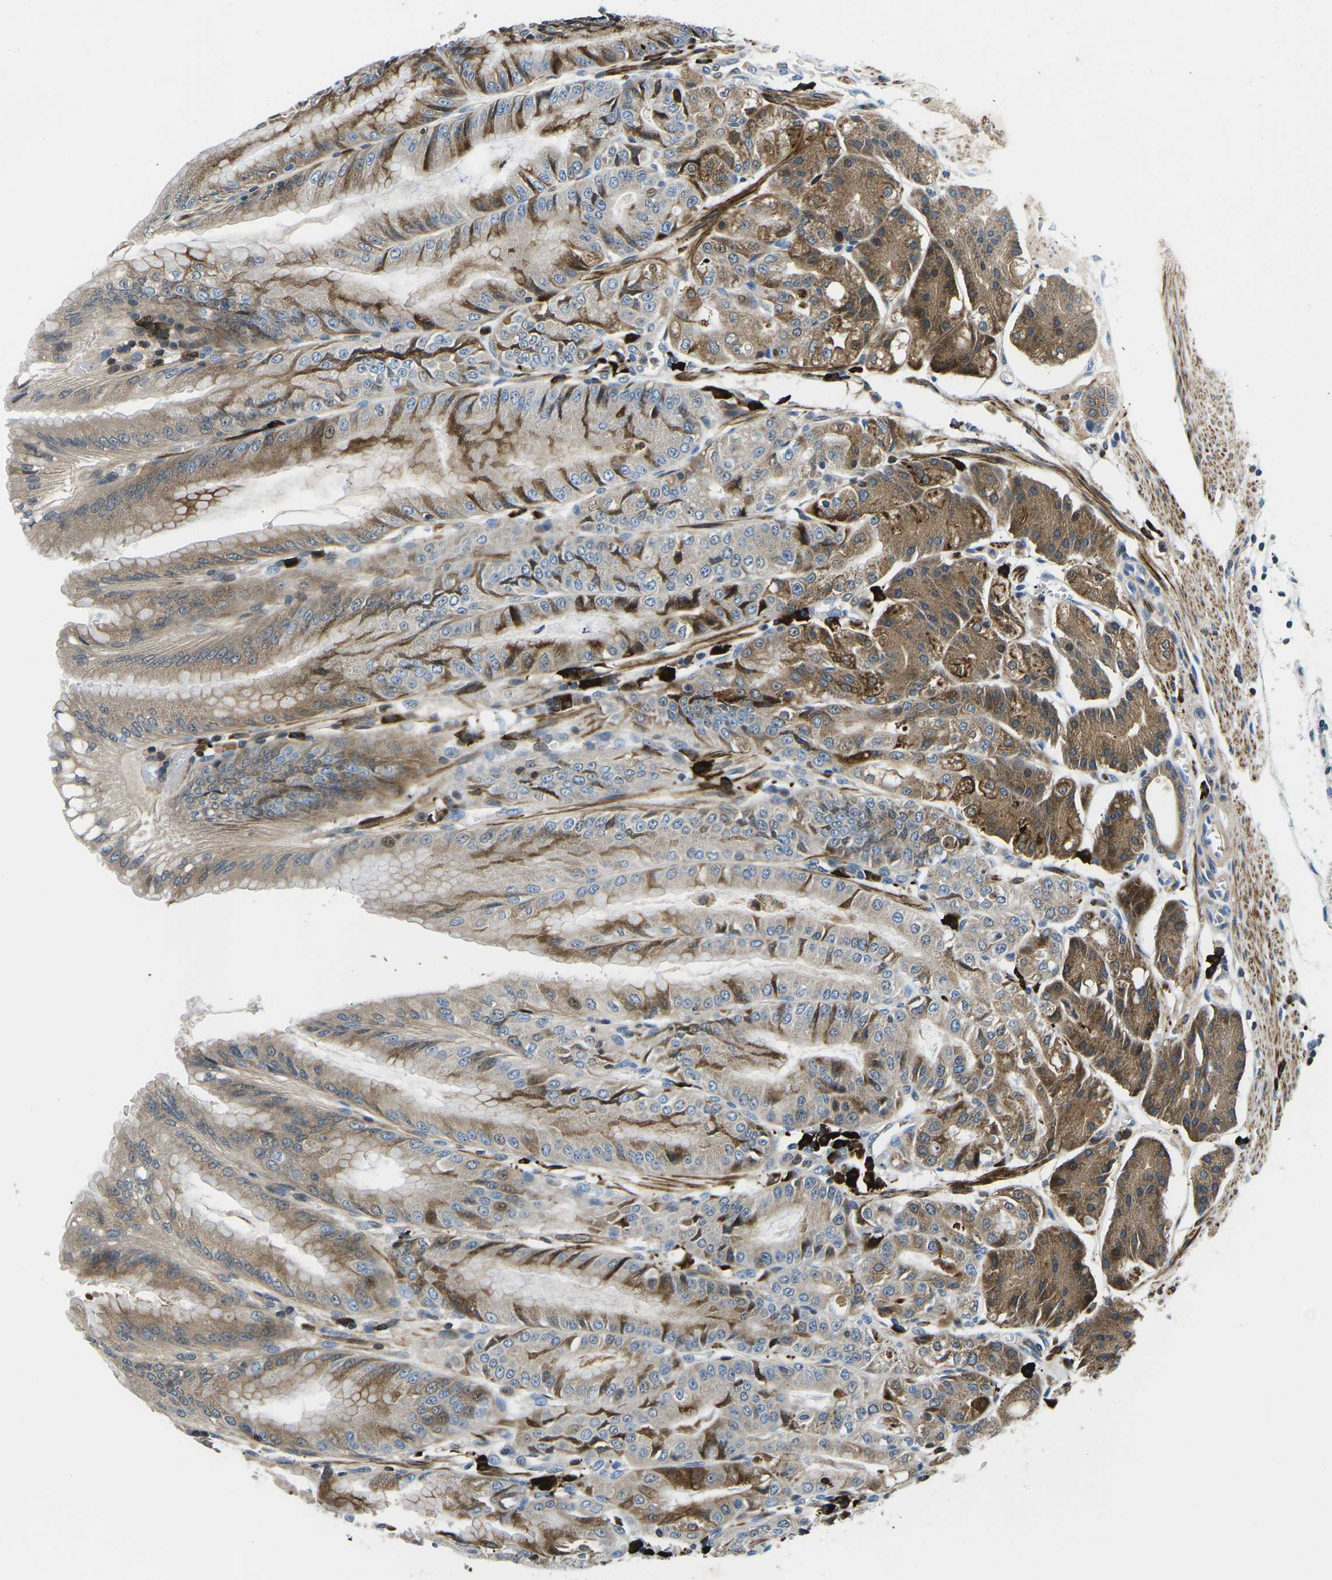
{"staining": {"intensity": "moderate", "quantity": ">75%", "location": "cytoplasmic/membranous"}, "tissue": "stomach", "cell_type": "Glandular cells", "image_type": "normal", "snomed": [{"axis": "morphology", "description": "Normal tissue, NOS"}, {"axis": "topography", "description": "Stomach, lower"}], "caption": "Protein expression by immunohistochemistry (IHC) exhibits moderate cytoplasmic/membranous positivity in about >75% of glandular cells in benign stomach. (DAB (3,3'-diaminobenzidine) IHC with brightfield microscopy, high magnification).", "gene": "MC4R", "patient": {"sex": "male", "age": 71}}